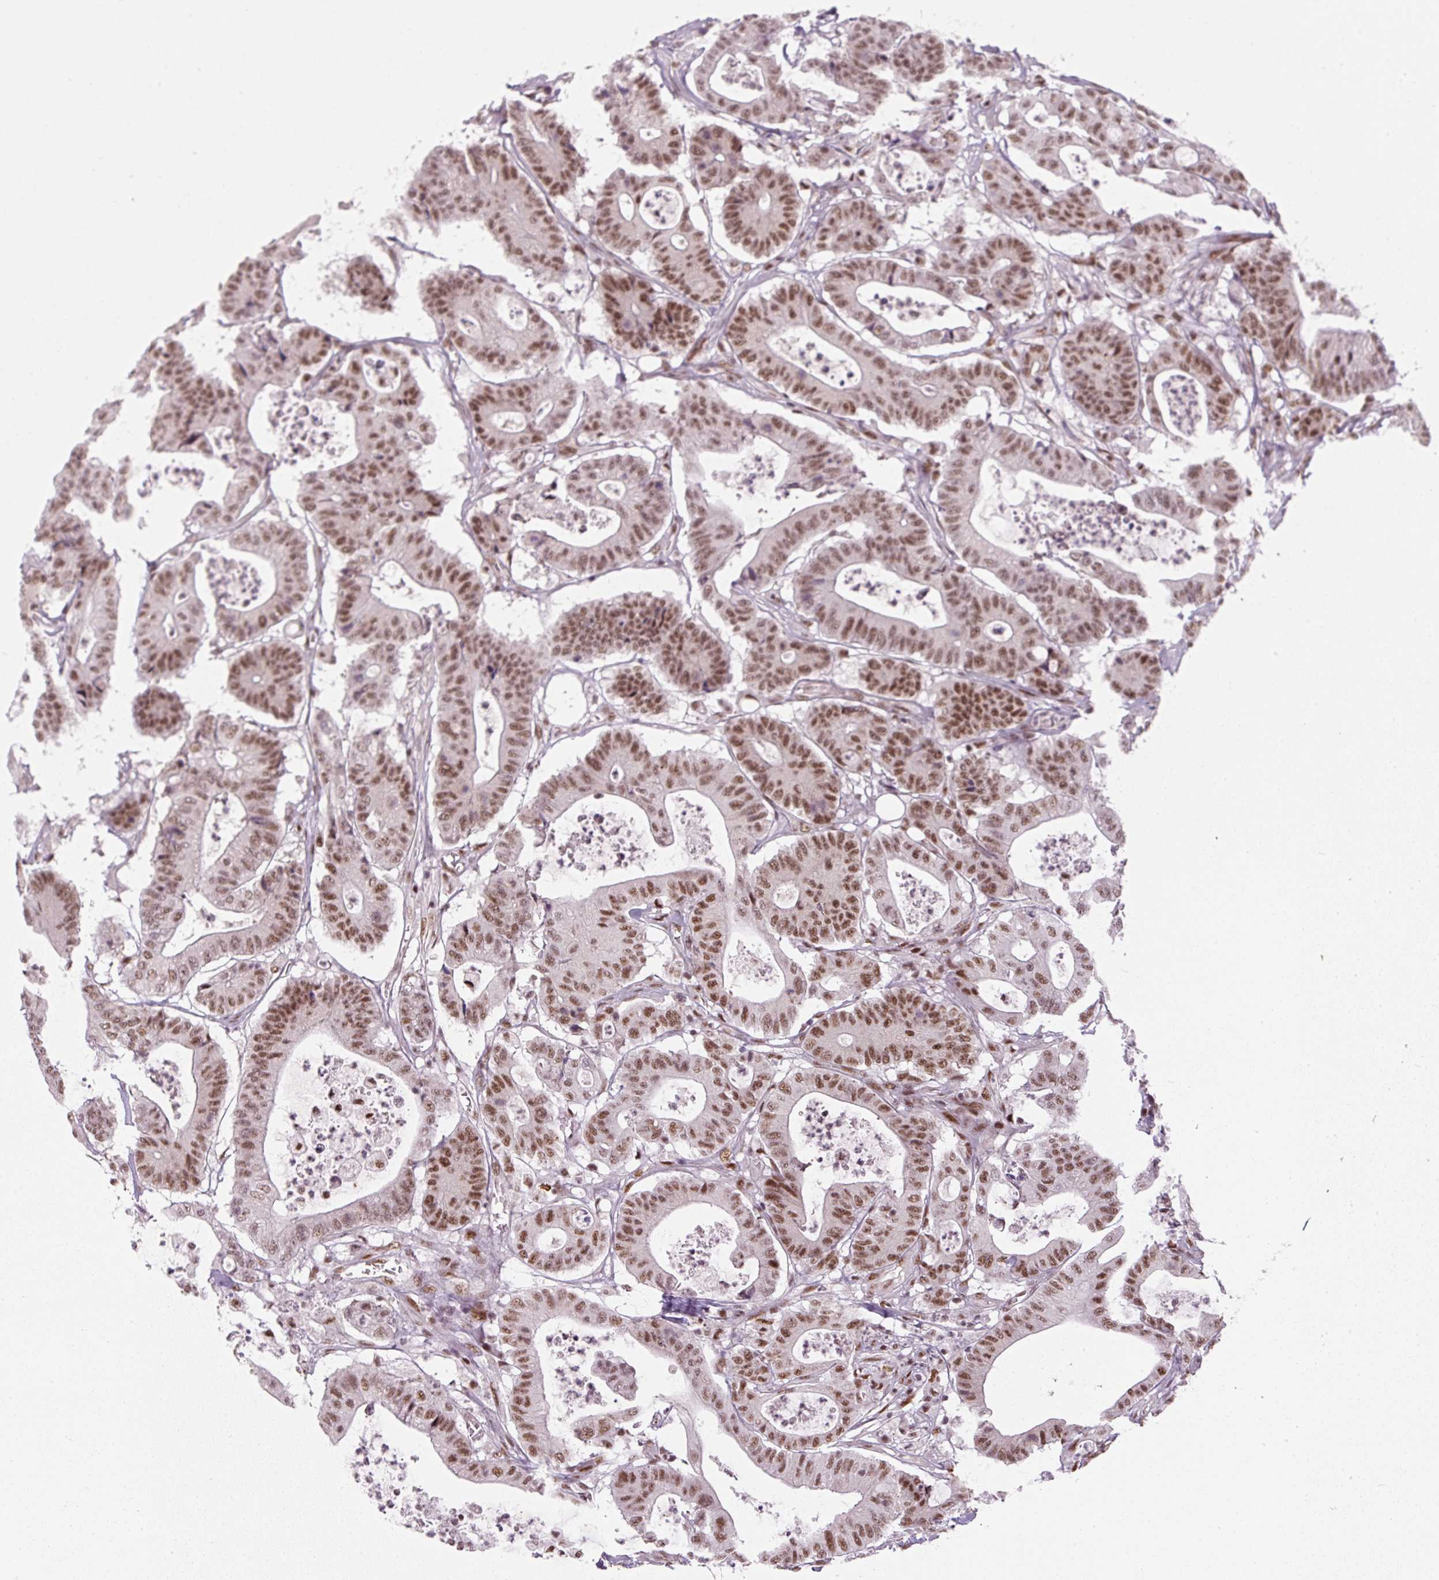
{"staining": {"intensity": "strong", "quantity": ">75%", "location": "nuclear"}, "tissue": "colorectal cancer", "cell_type": "Tumor cells", "image_type": "cancer", "snomed": [{"axis": "morphology", "description": "Adenocarcinoma, NOS"}, {"axis": "topography", "description": "Colon"}], "caption": "A micrograph of colorectal adenocarcinoma stained for a protein exhibits strong nuclear brown staining in tumor cells.", "gene": "U2AF2", "patient": {"sex": "female", "age": 84}}